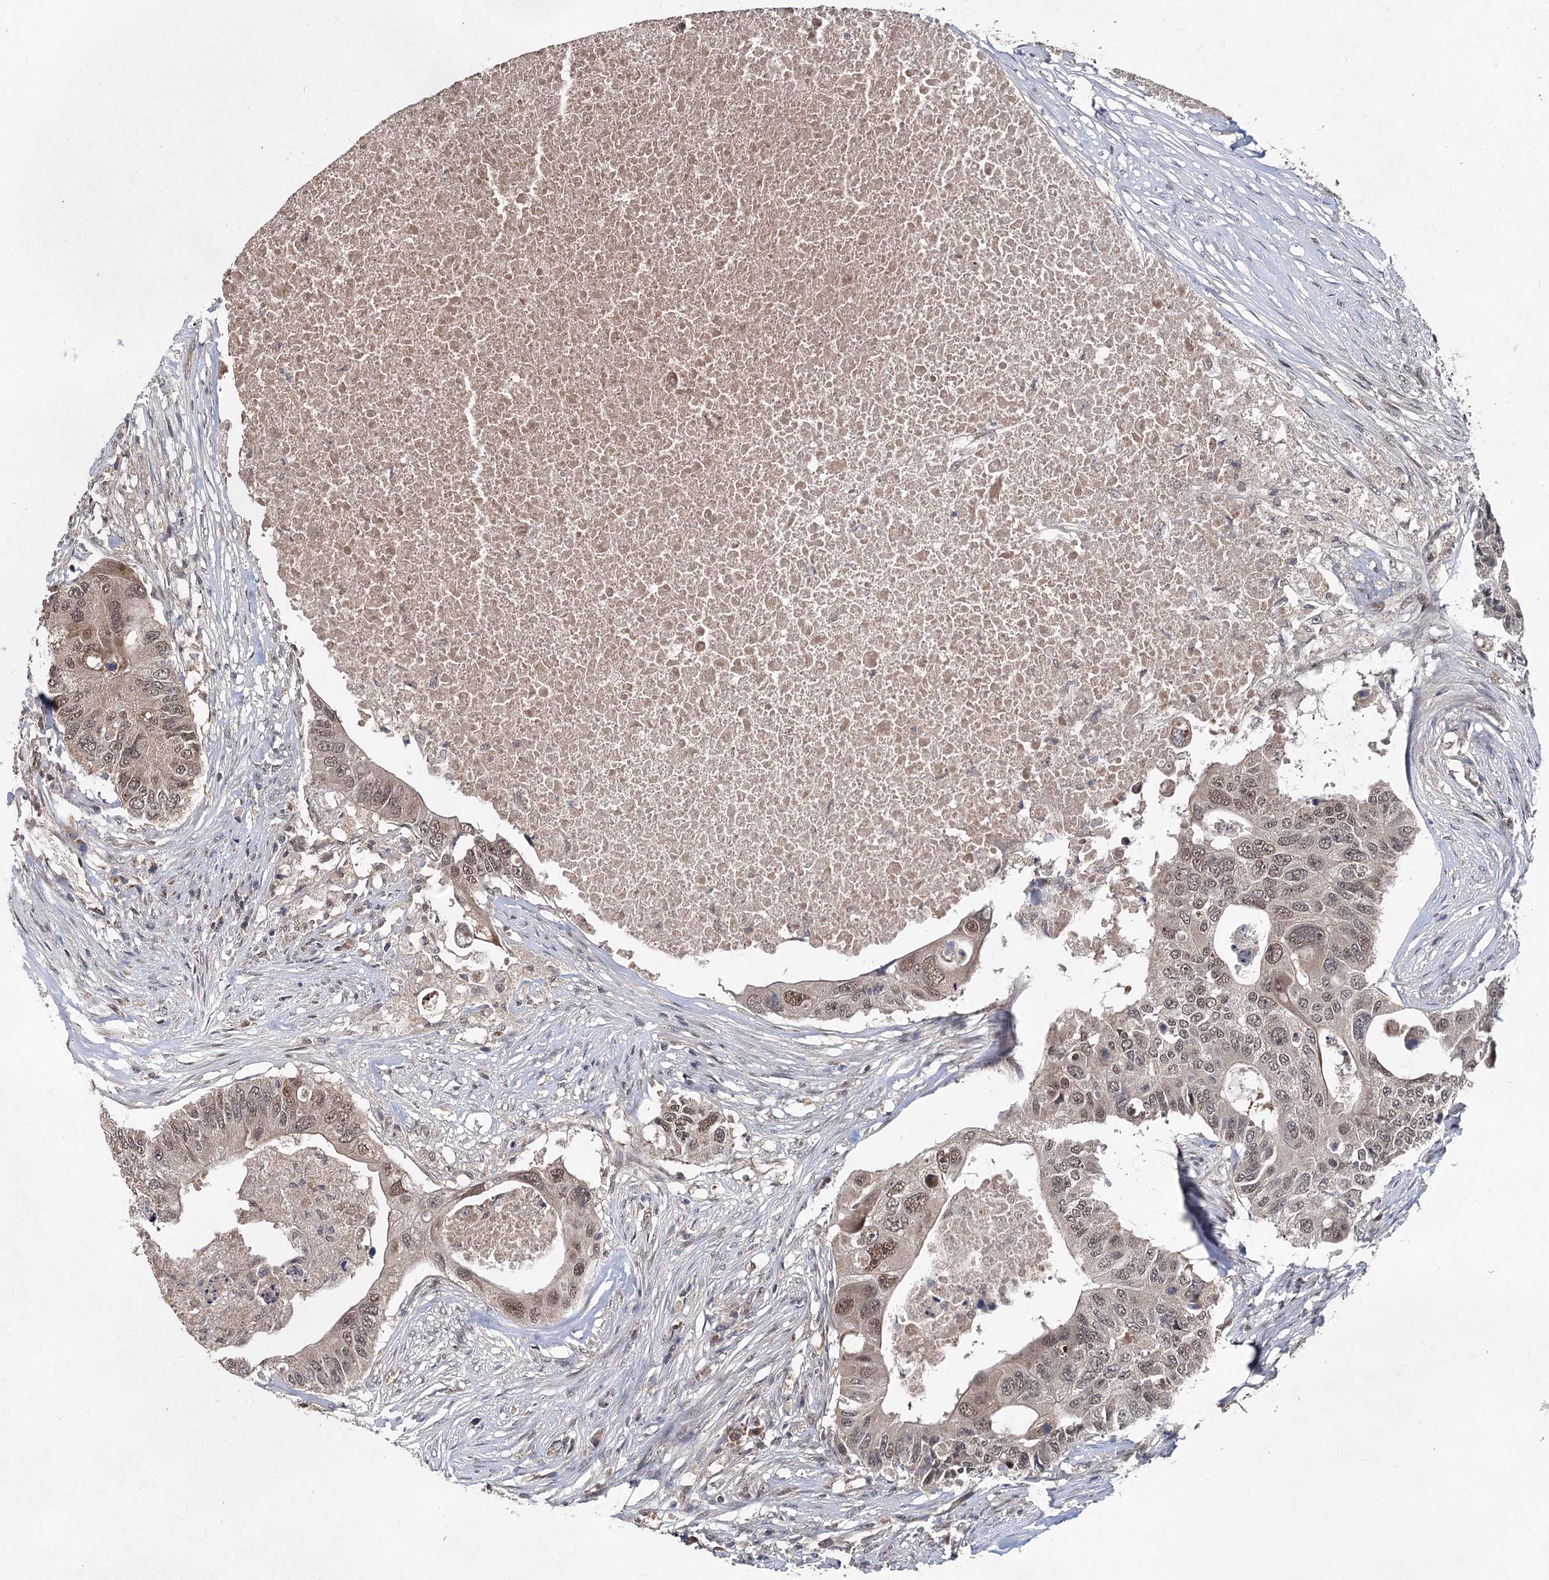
{"staining": {"intensity": "moderate", "quantity": ">75%", "location": "nuclear"}, "tissue": "colorectal cancer", "cell_type": "Tumor cells", "image_type": "cancer", "snomed": [{"axis": "morphology", "description": "Adenocarcinoma, NOS"}, {"axis": "topography", "description": "Colon"}], "caption": "Immunohistochemistry (IHC) micrograph of neoplastic tissue: human colorectal cancer (adenocarcinoma) stained using immunohistochemistry exhibits medium levels of moderate protein expression localized specifically in the nuclear of tumor cells, appearing as a nuclear brown color.", "gene": "MYG1", "patient": {"sex": "male", "age": 71}}